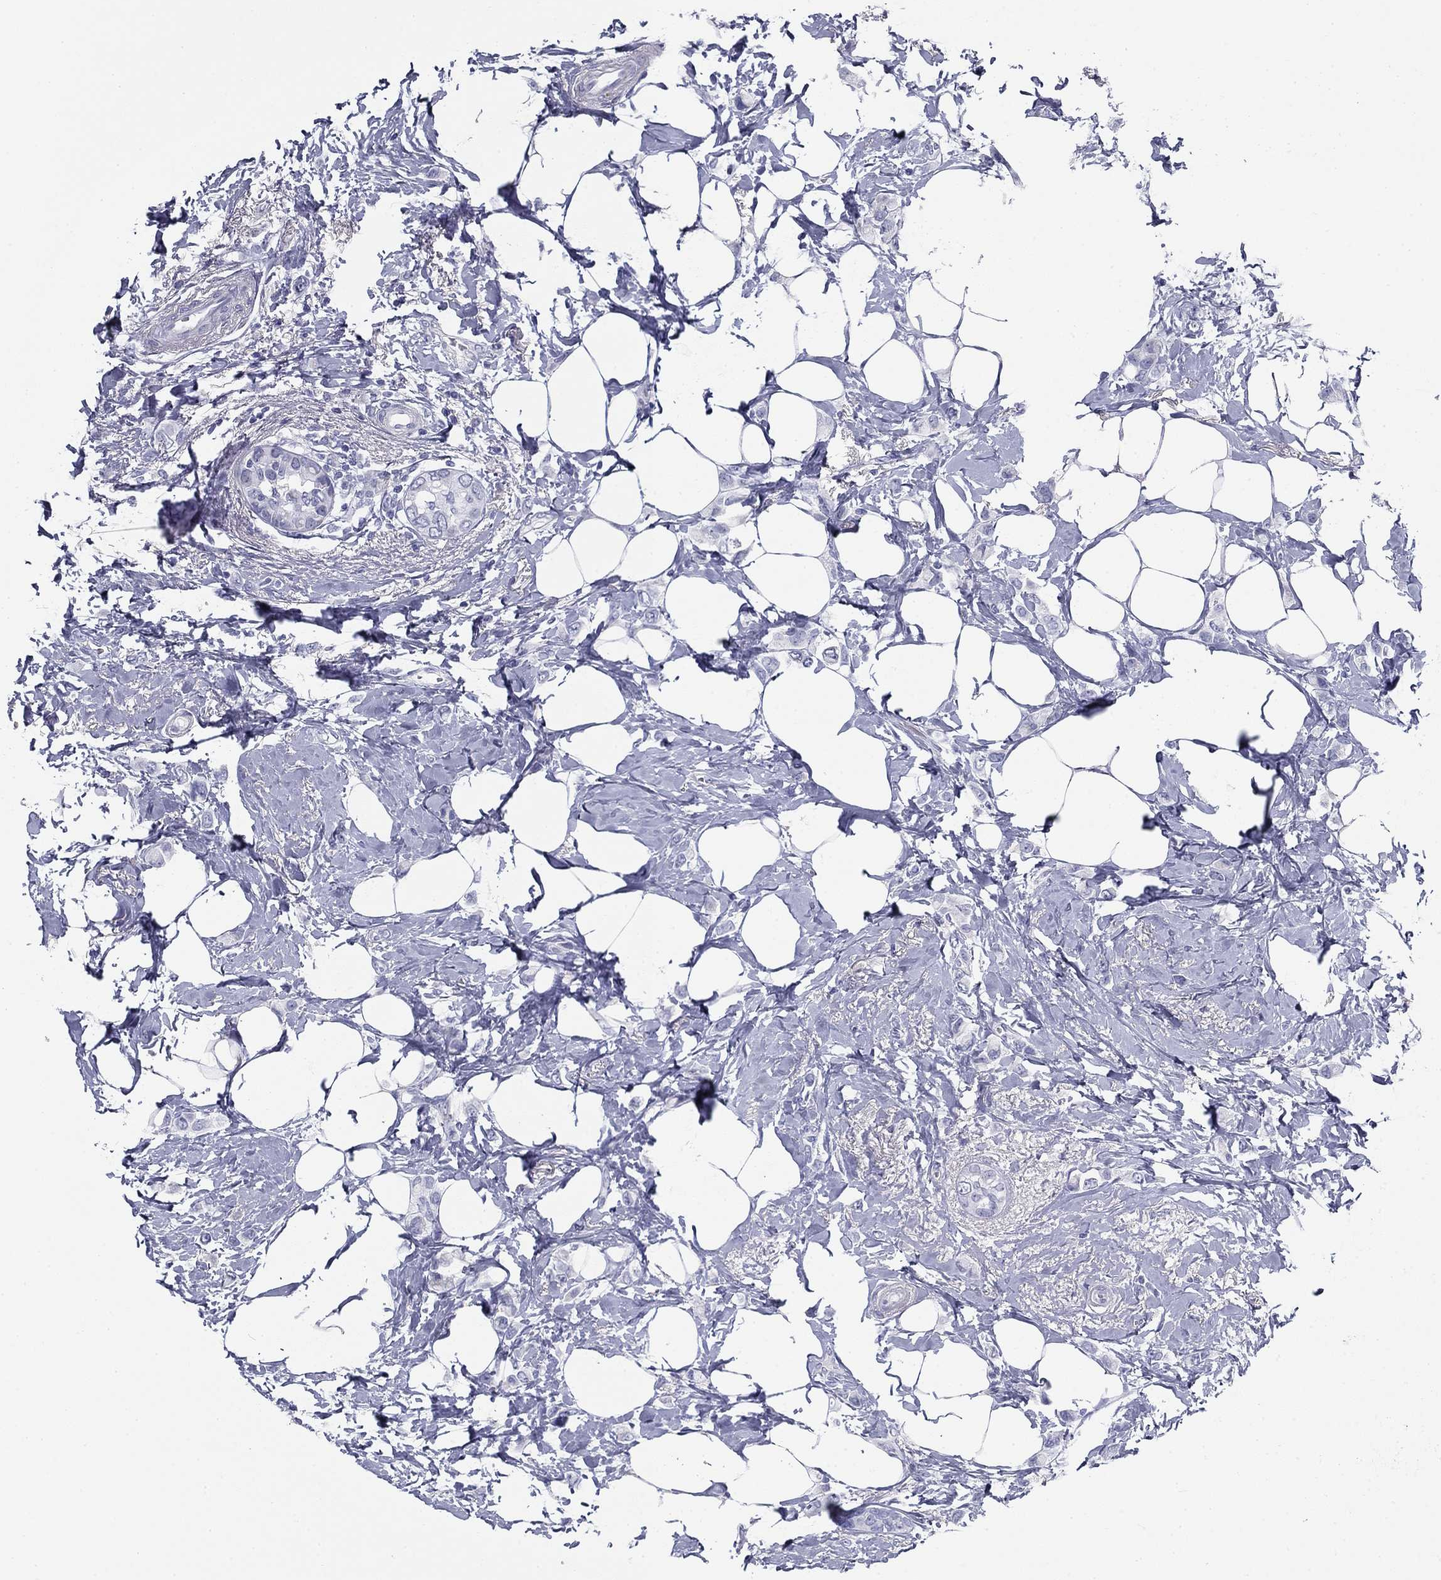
{"staining": {"intensity": "negative", "quantity": "none", "location": "none"}, "tissue": "breast cancer", "cell_type": "Tumor cells", "image_type": "cancer", "snomed": [{"axis": "morphology", "description": "Lobular carcinoma"}, {"axis": "topography", "description": "Breast"}], "caption": "Tumor cells show no significant protein staining in breast lobular carcinoma. (Brightfield microscopy of DAB IHC at high magnification).", "gene": "ZP2", "patient": {"sex": "female", "age": 66}}